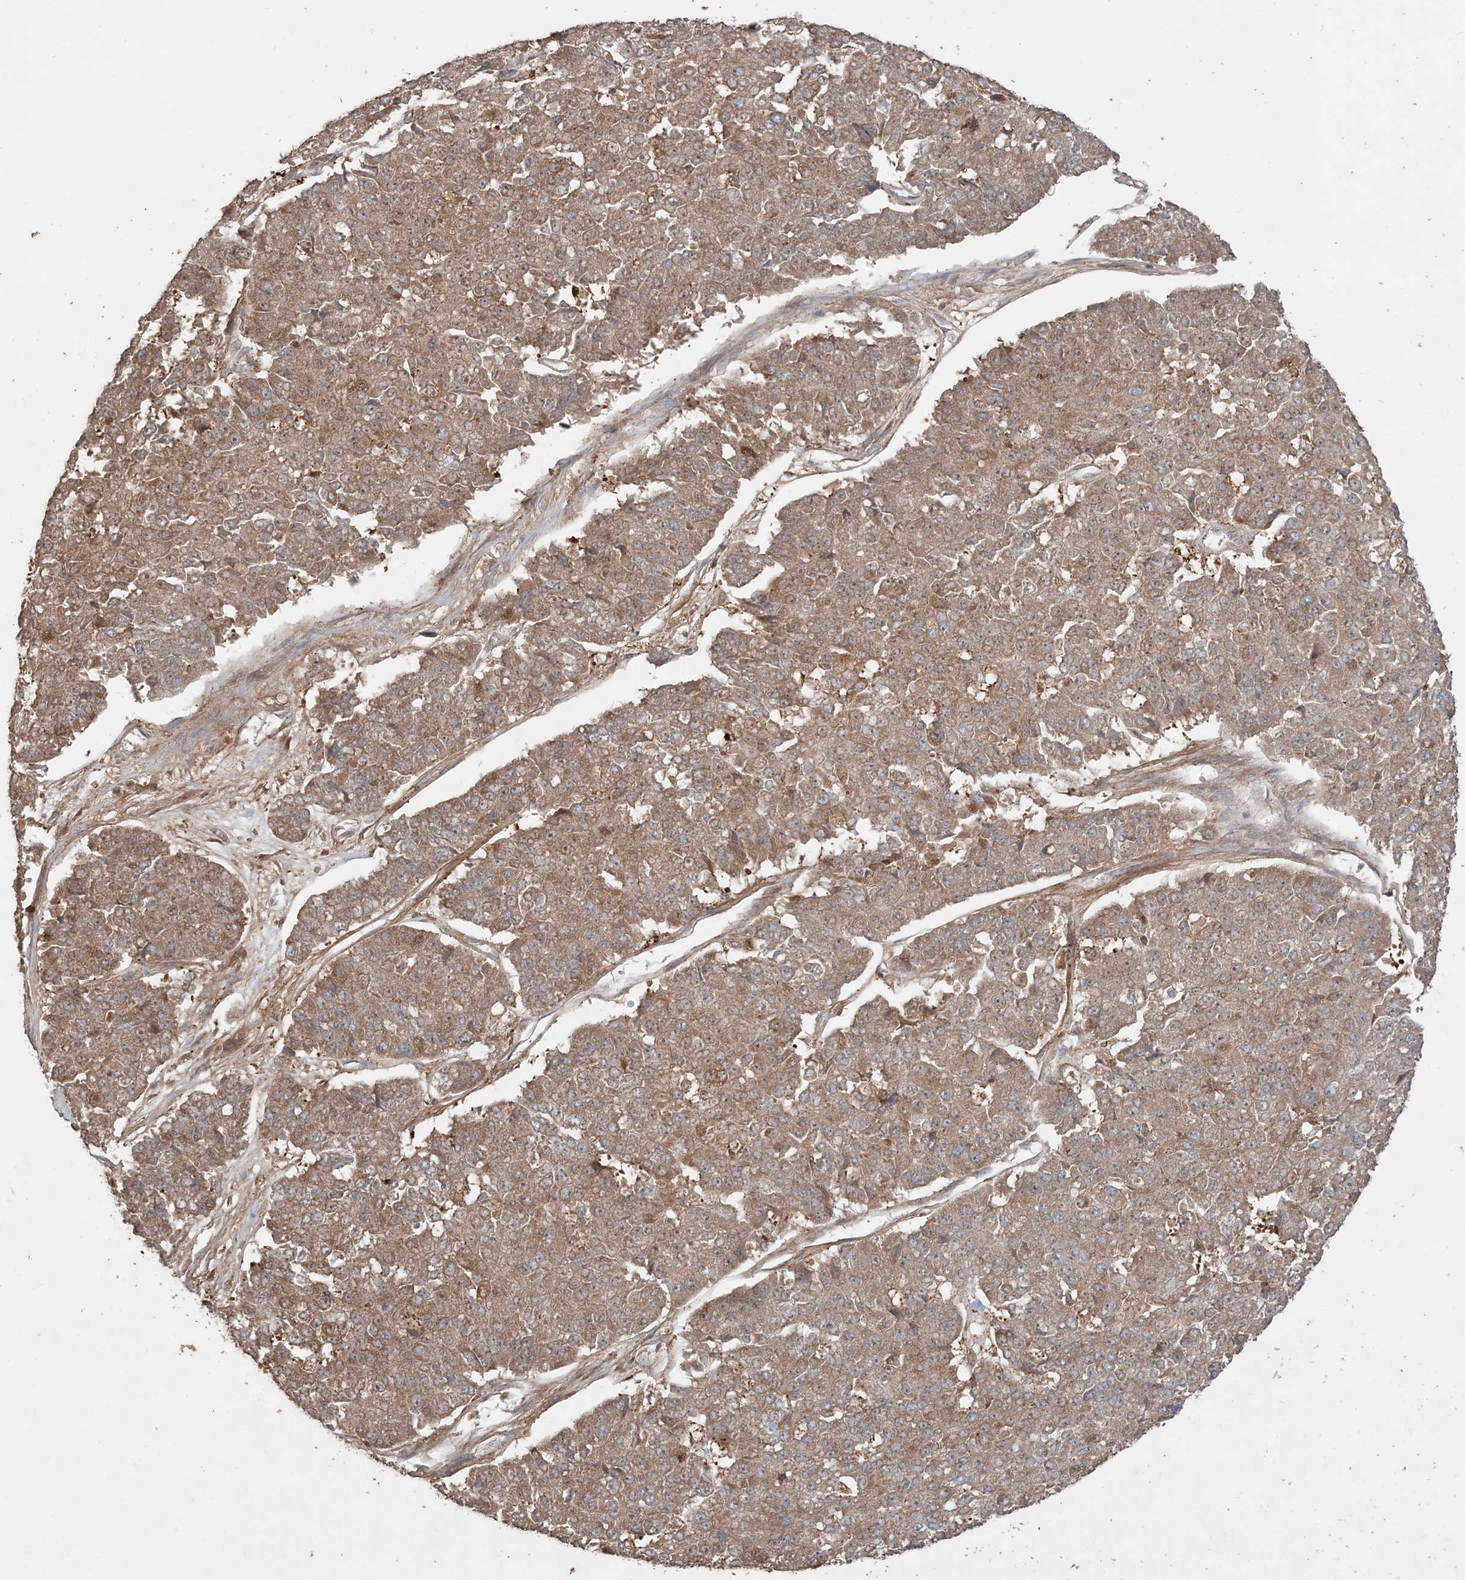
{"staining": {"intensity": "strong", "quantity": ">75%", "location": "cytoplasmic/membranous,nuclear"}, "tissue": "pancreatic cancer", "cell_type": "Tumor cells", "image_type": "cancer", "snomed": [{"axis": "morphology", "description": "Adenocarcinoma, NOS"}, {"axis": "topography", "description": "Pancreas"}], "caption": "A high amount of strong cytoplasmic/membranous and nuclear expression is identified in about >75% of tumor cells in pancreatic cancer tissue.", "gene": "SIRT3", "patient": {"sex": "male", "age": 50}}